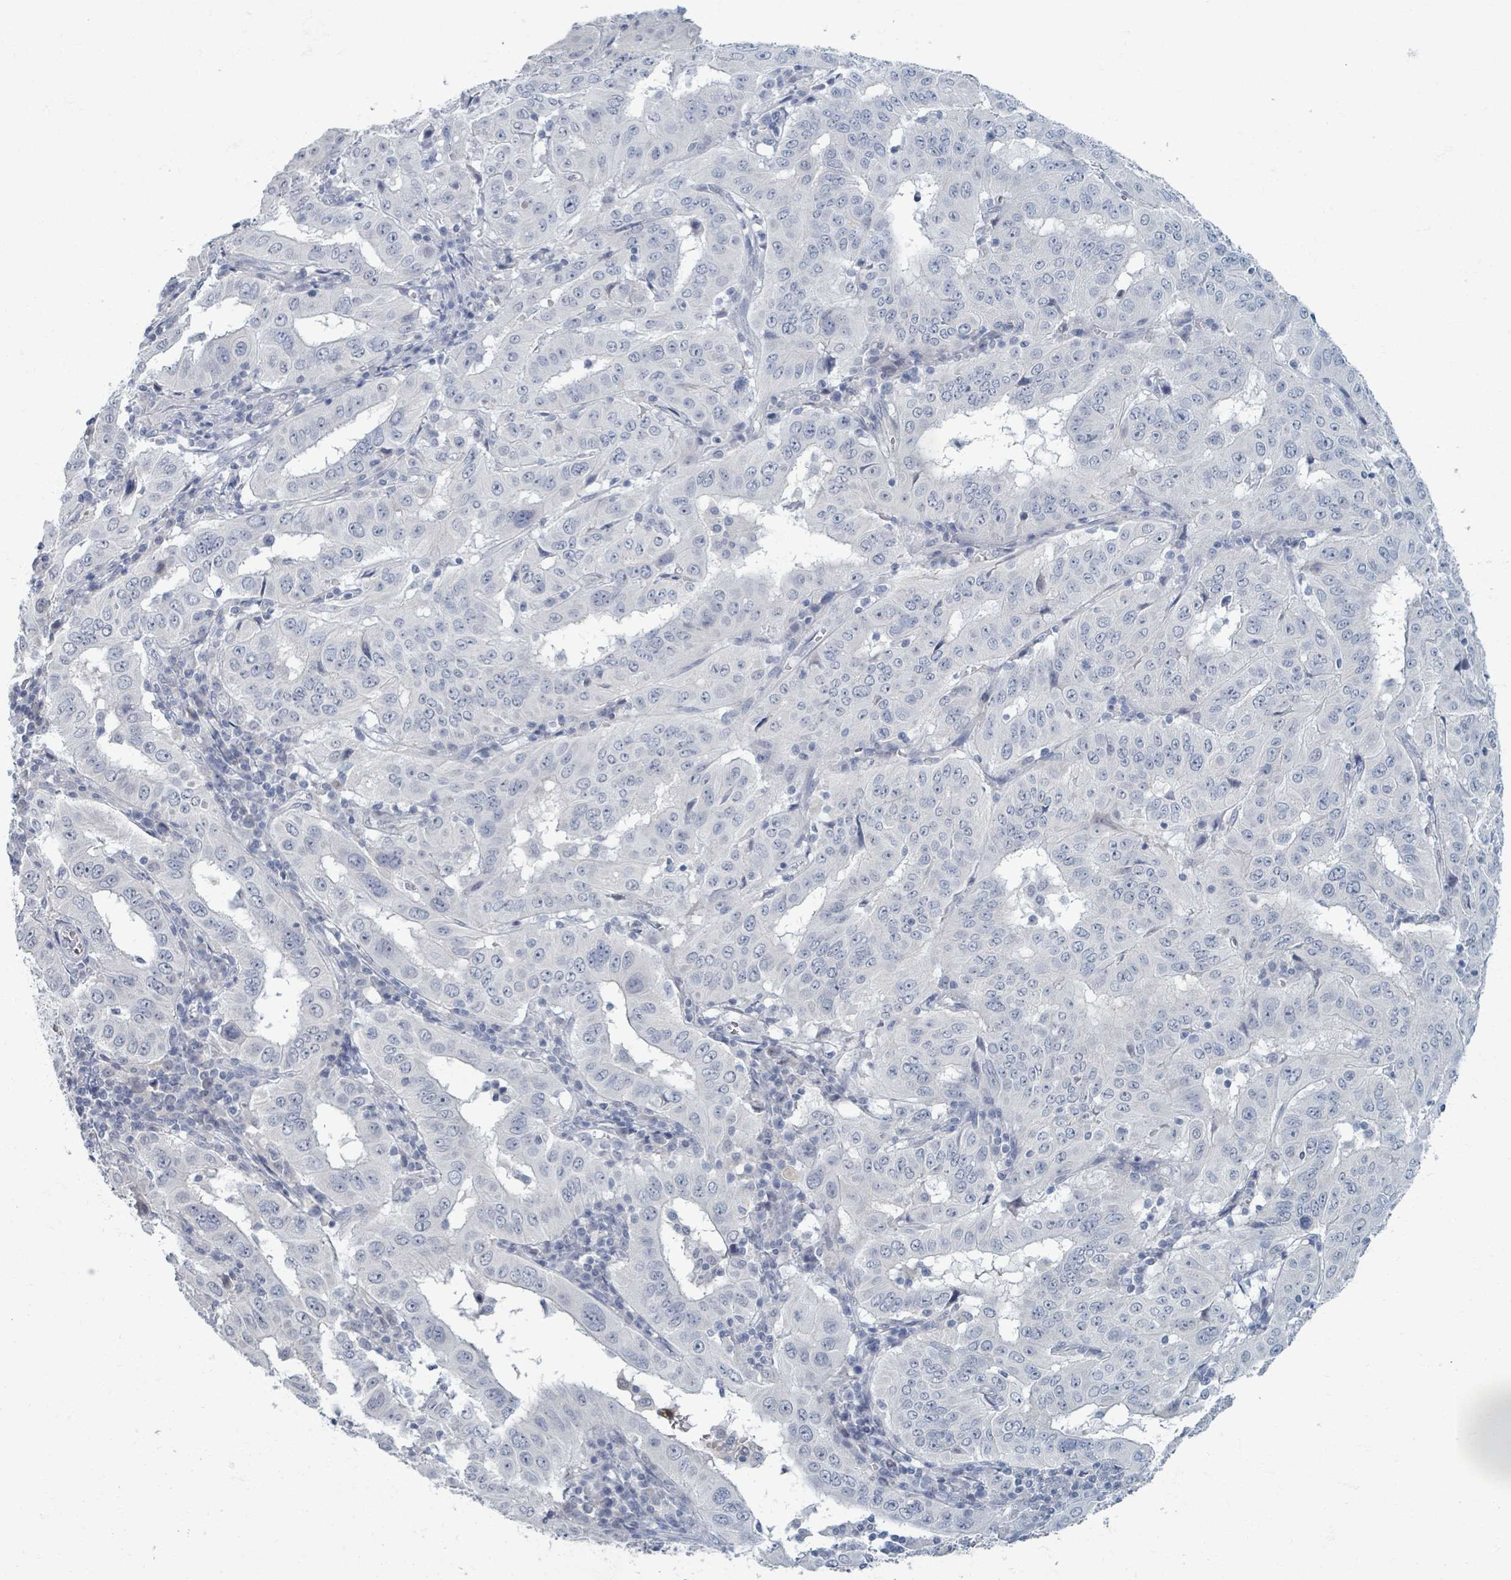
{"staining": {"intensity": "negative", "quantity": "none", "location": "none"}, "tissue": "pancreatic cancer", "cell_type": "Tumor cells", "image_type": "cancer", "snomed": [{"axis": "morphology", "description": "Adenocarcinoma, NOS"}, {"axis": "topography", "description": "Pancreas"}], "caption": "Immunohistochemistry micrograph of pancreatic cancer (adenocarcinoma) stained for a protein (brown), which reveals no expression in tumor cells.", "gene": "WNT11", "patient": {"sex": "male", "age": 63}}